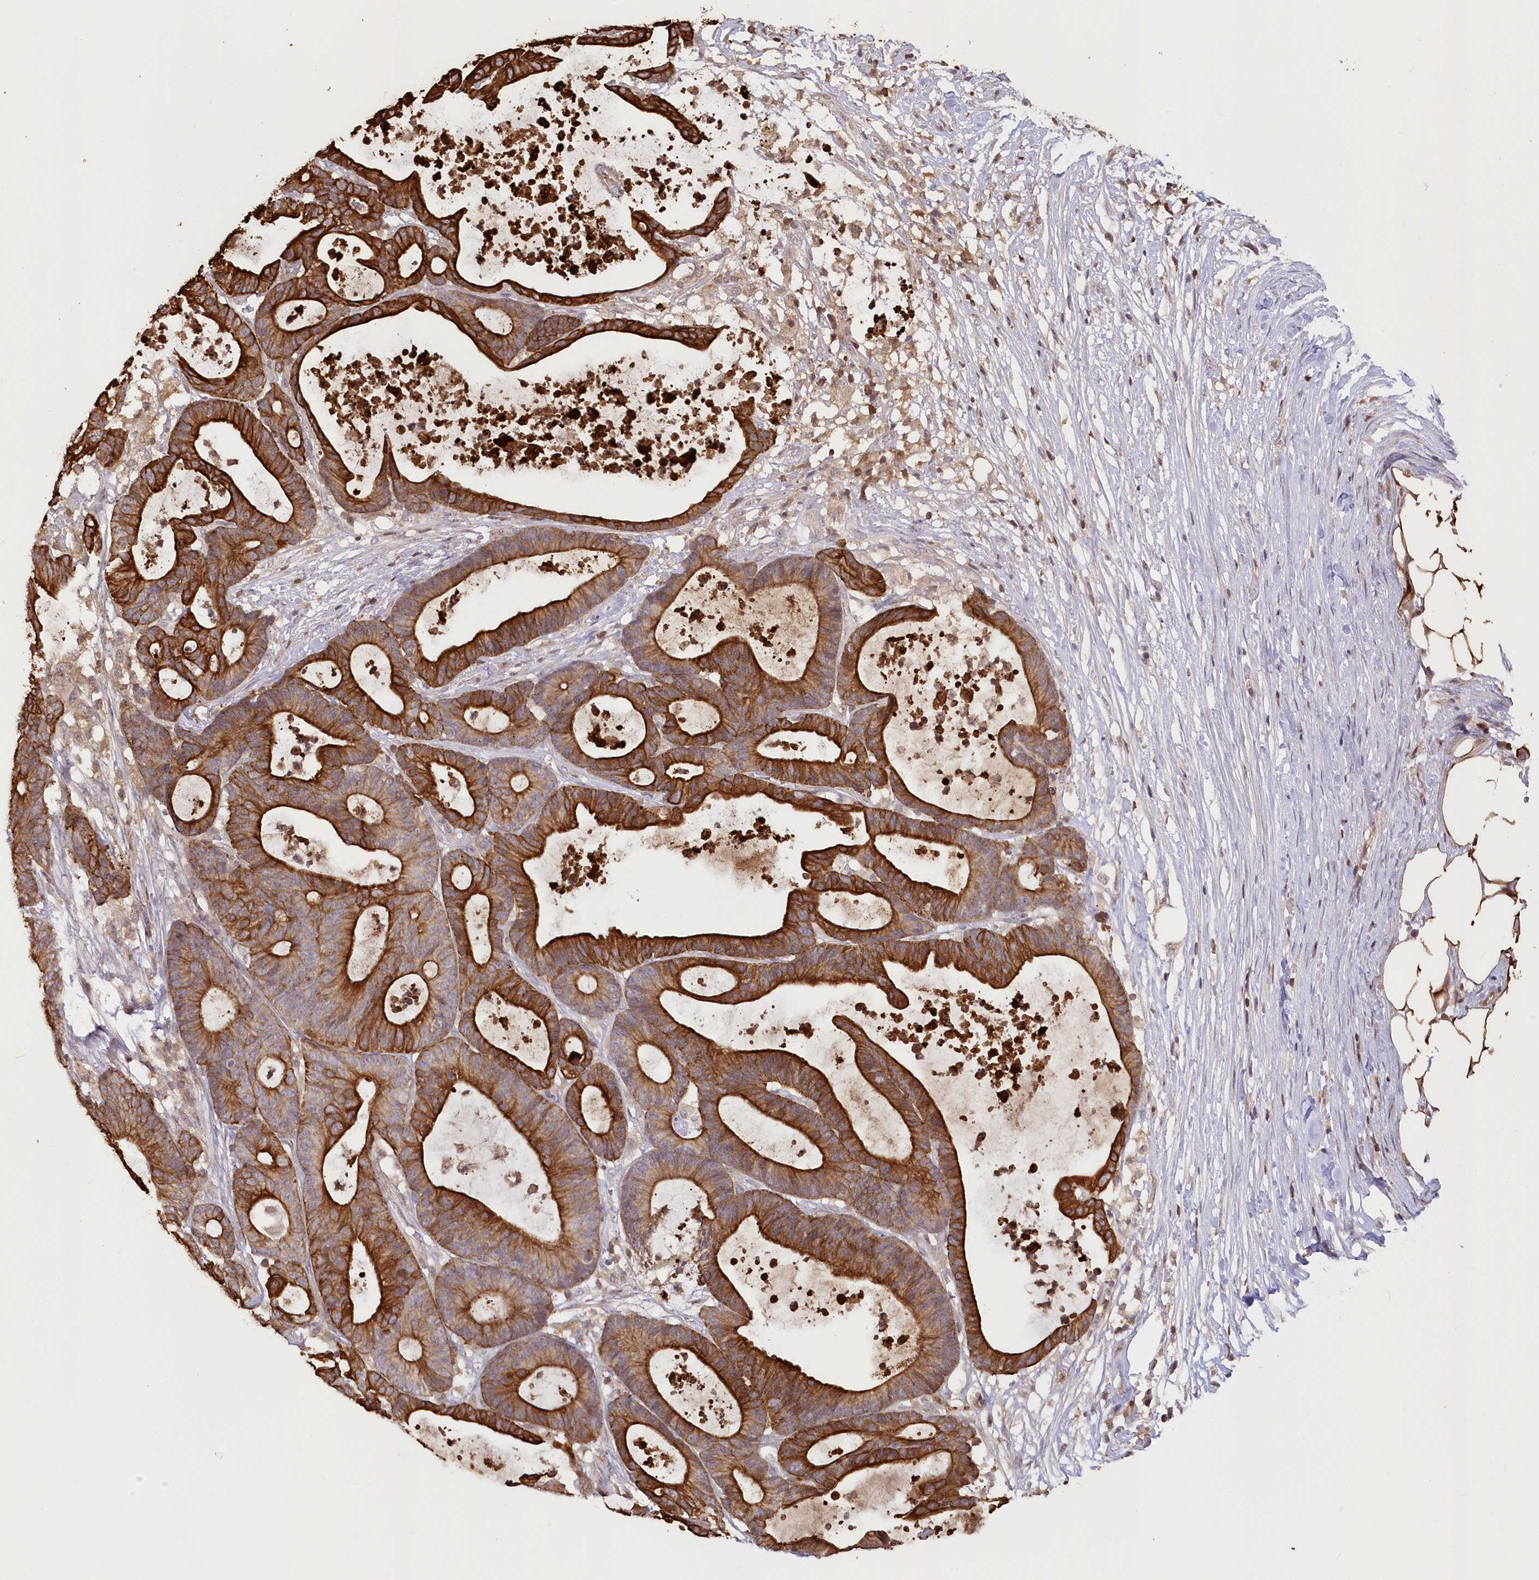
{"staining": {"intensity": "strong", "quantity": ">75%", "location": "cytoplasmic/membranous"}, "tissue": "colorectal cancer", "cell_type": "Tumor cells", "image_type": "cancer", "snomed": [{"axis": "morphology", "description": "Adenocarcinoma, NOS"}, {"axis": "topography", "description": "Colon"}], "caption": "Immunohistochemistry photomicrograph of neoplastic tissue: human colorectal cancer (adenocarcinoma) stained using immunohistochemistry demonstrates high levels of strong protein expression localized specifically in the cytoplasmic/membranous of tumor cells, appearing as a cytoplasmic/membranous brown color.", "gene": "SNED1", "patient": {"sex": "female", "age": 84}}